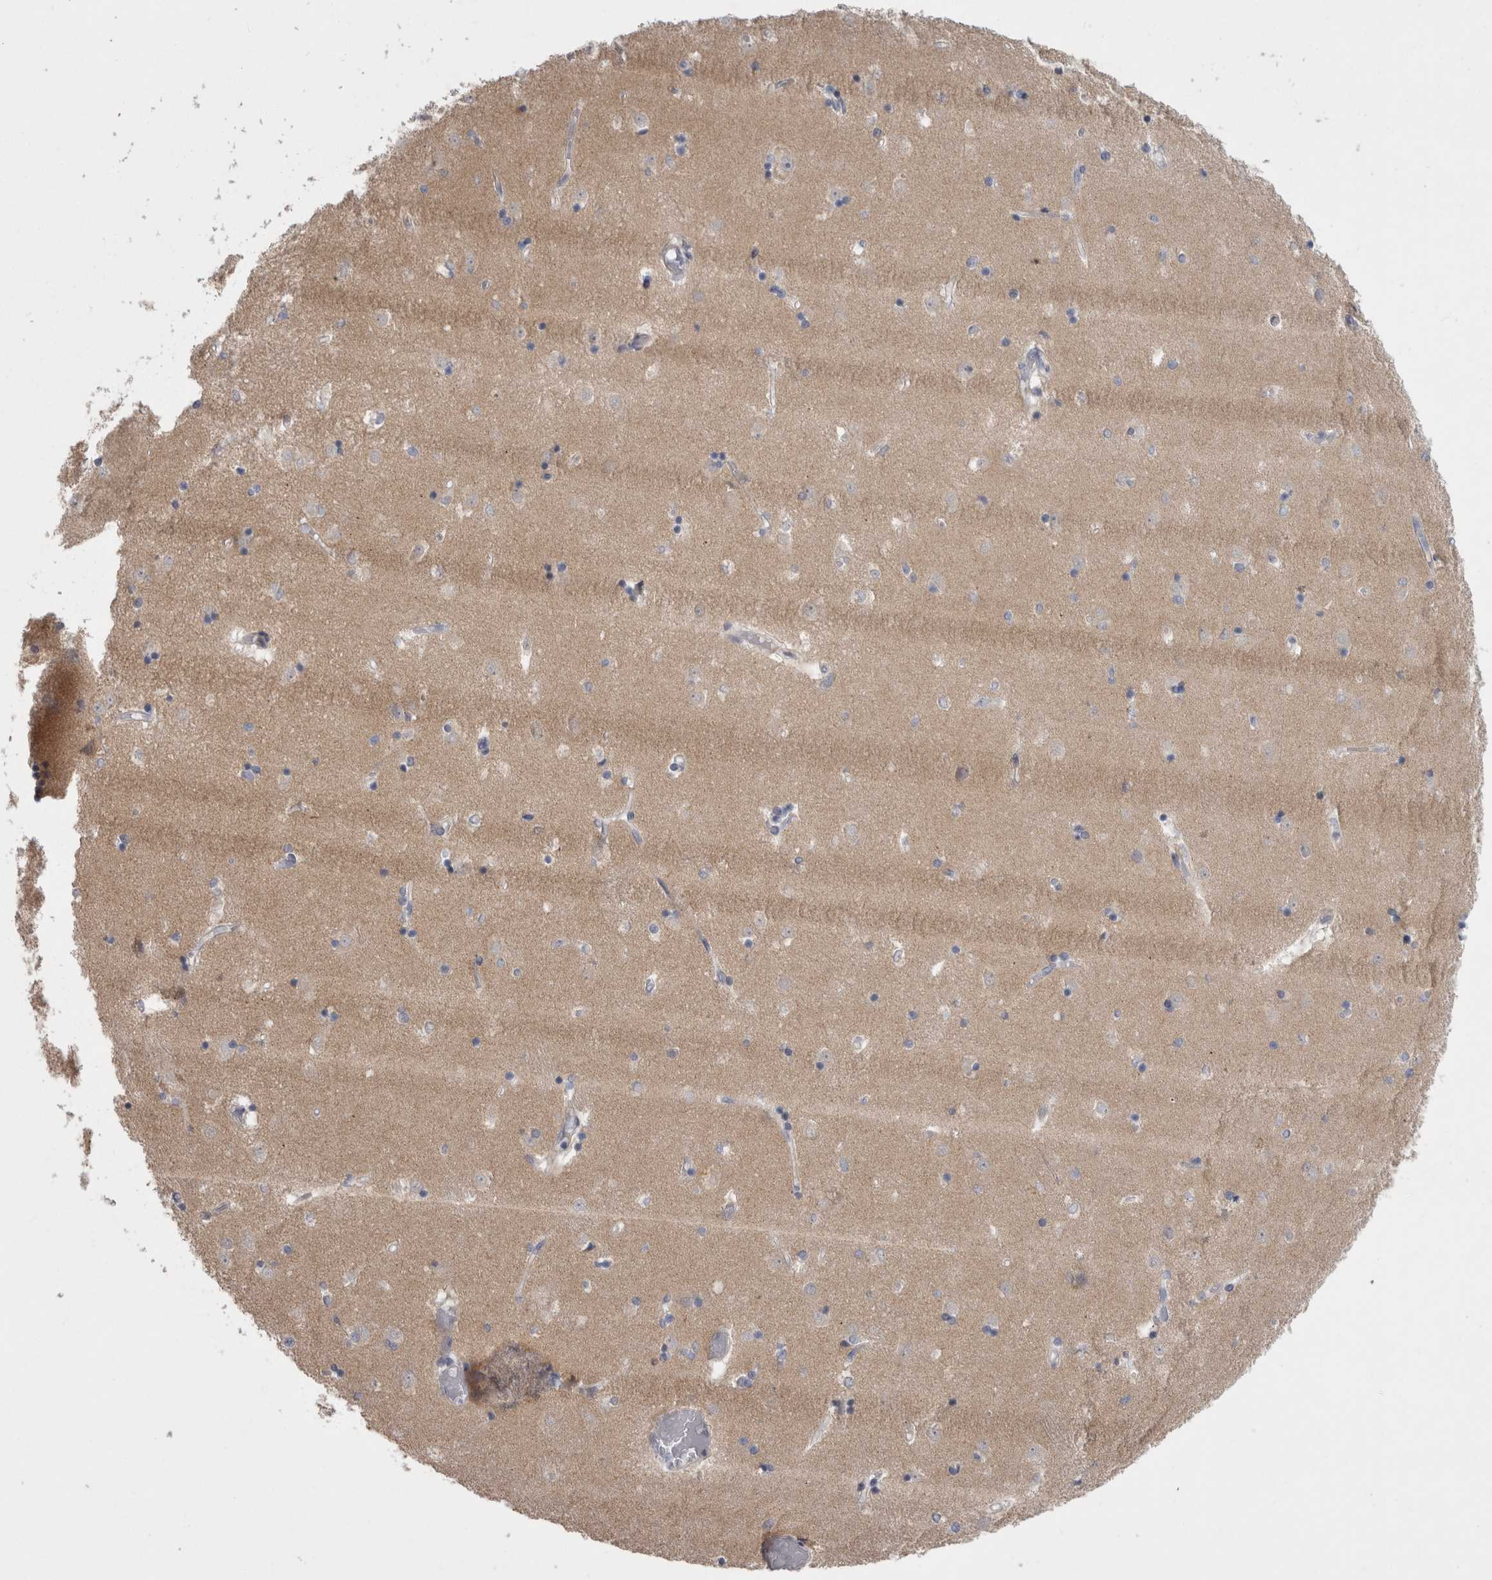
{"staining": {"intensity": "weak", "quantity": "<25%", "location": "cytoplasmic/membranous"}, "tissue": "caudate", "cell_type": "Glial cells", "image_type": "normal", "snomed": [{"axis": "morphology", "description": "Normal tissue, NOS"}, {"axis": "topography", "description": "Lateral ventricle wall"}], "caption": "DAB immunohistochemical staining of benign human caudate reveals no significant positivity in glial cells. The staining is performed using DAB (3,3'-diaminobenzidine) brown chromogen with nuclei counter-stained in using hematoxylin.", "gene": "LRRC40", "patient": {"sex": "male", "age": 45}}